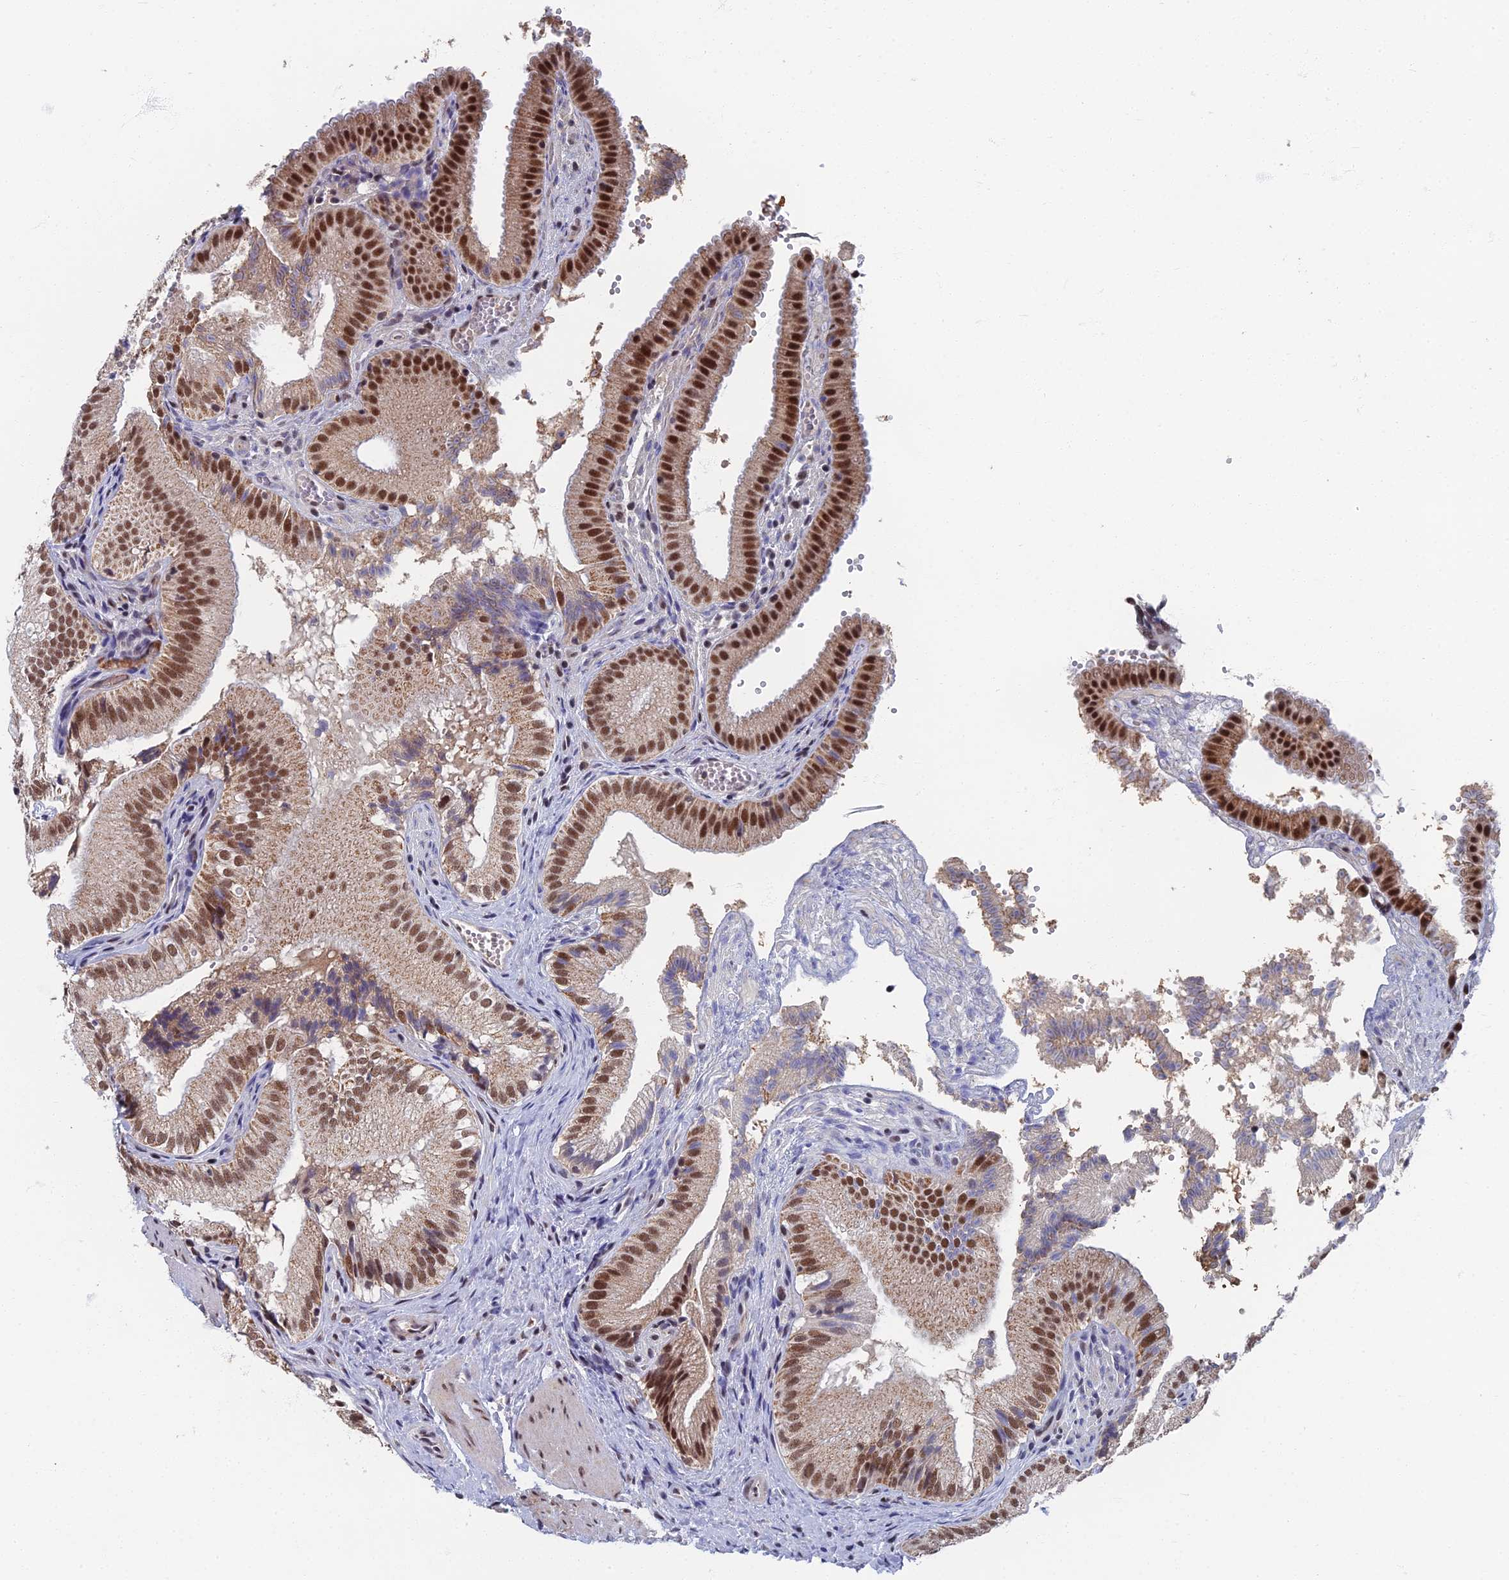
{"staining": {"intensity": "strong", "quantity": ">75%", "location": "nuclear"}, "tissue": "gallbladder", "cell_type": "Glandular cells", "image_type": "normal", "snomed": [{"axis": "morphology", "description": "Normal tissue, NOS"}, {"axis": "topography", "description": "Gallbladder"}], "caption": "This is an image of immunohistochemistry (IHC) staining of unremarkable gallbladder, which shows strong positivity in the nuclear of glandular cells.", "gene": "TAF13", "patient": {"sex": "female", "age": 30}}